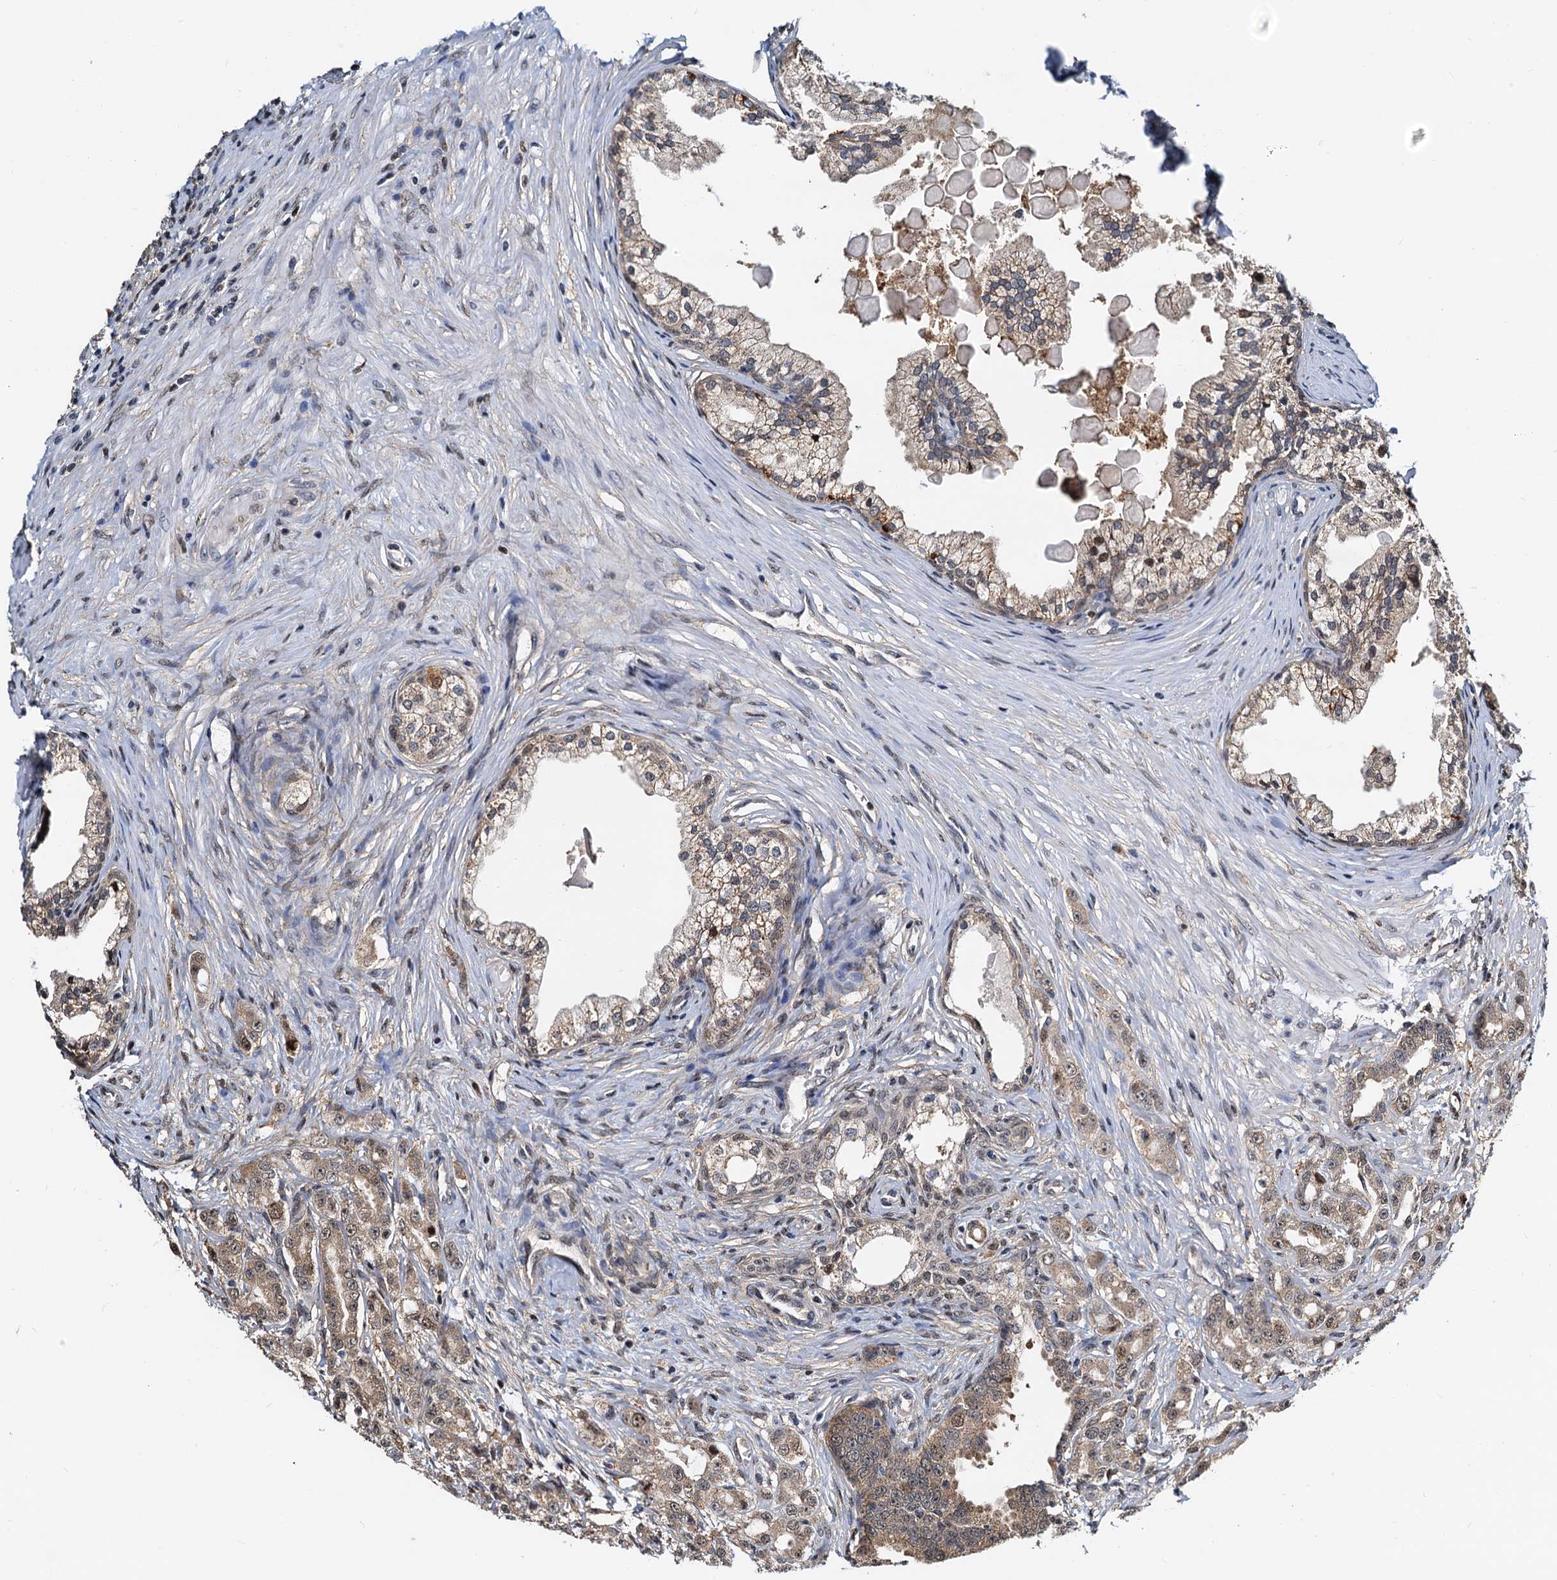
{"staining": {"intensity": "moderate", "quantity": "25%-75%", "location": "cytoplasmic/membranous,nuclear"}, "tissue": "prostate cancer", "cell_type": "Tumor cells", "image_type": "cancer", "snomed": [{"axis": "morphology", "description": "Adenocarcinoma, High grade"}, {"axis": "topography", "description": "Prostate"}], "caption": "An immunohistochemistry histopathology image of neoplastic tissue is shown. Protein staining in brown shows moderate cytoplasmic/membranous and nuclear positivity in prostate cancer within tumor cells. (brown staining indicates protein expression, while blue staining denotes nuclei).", "gene": "PTGES3", "patient": {"sex": "male", "age": 69}}